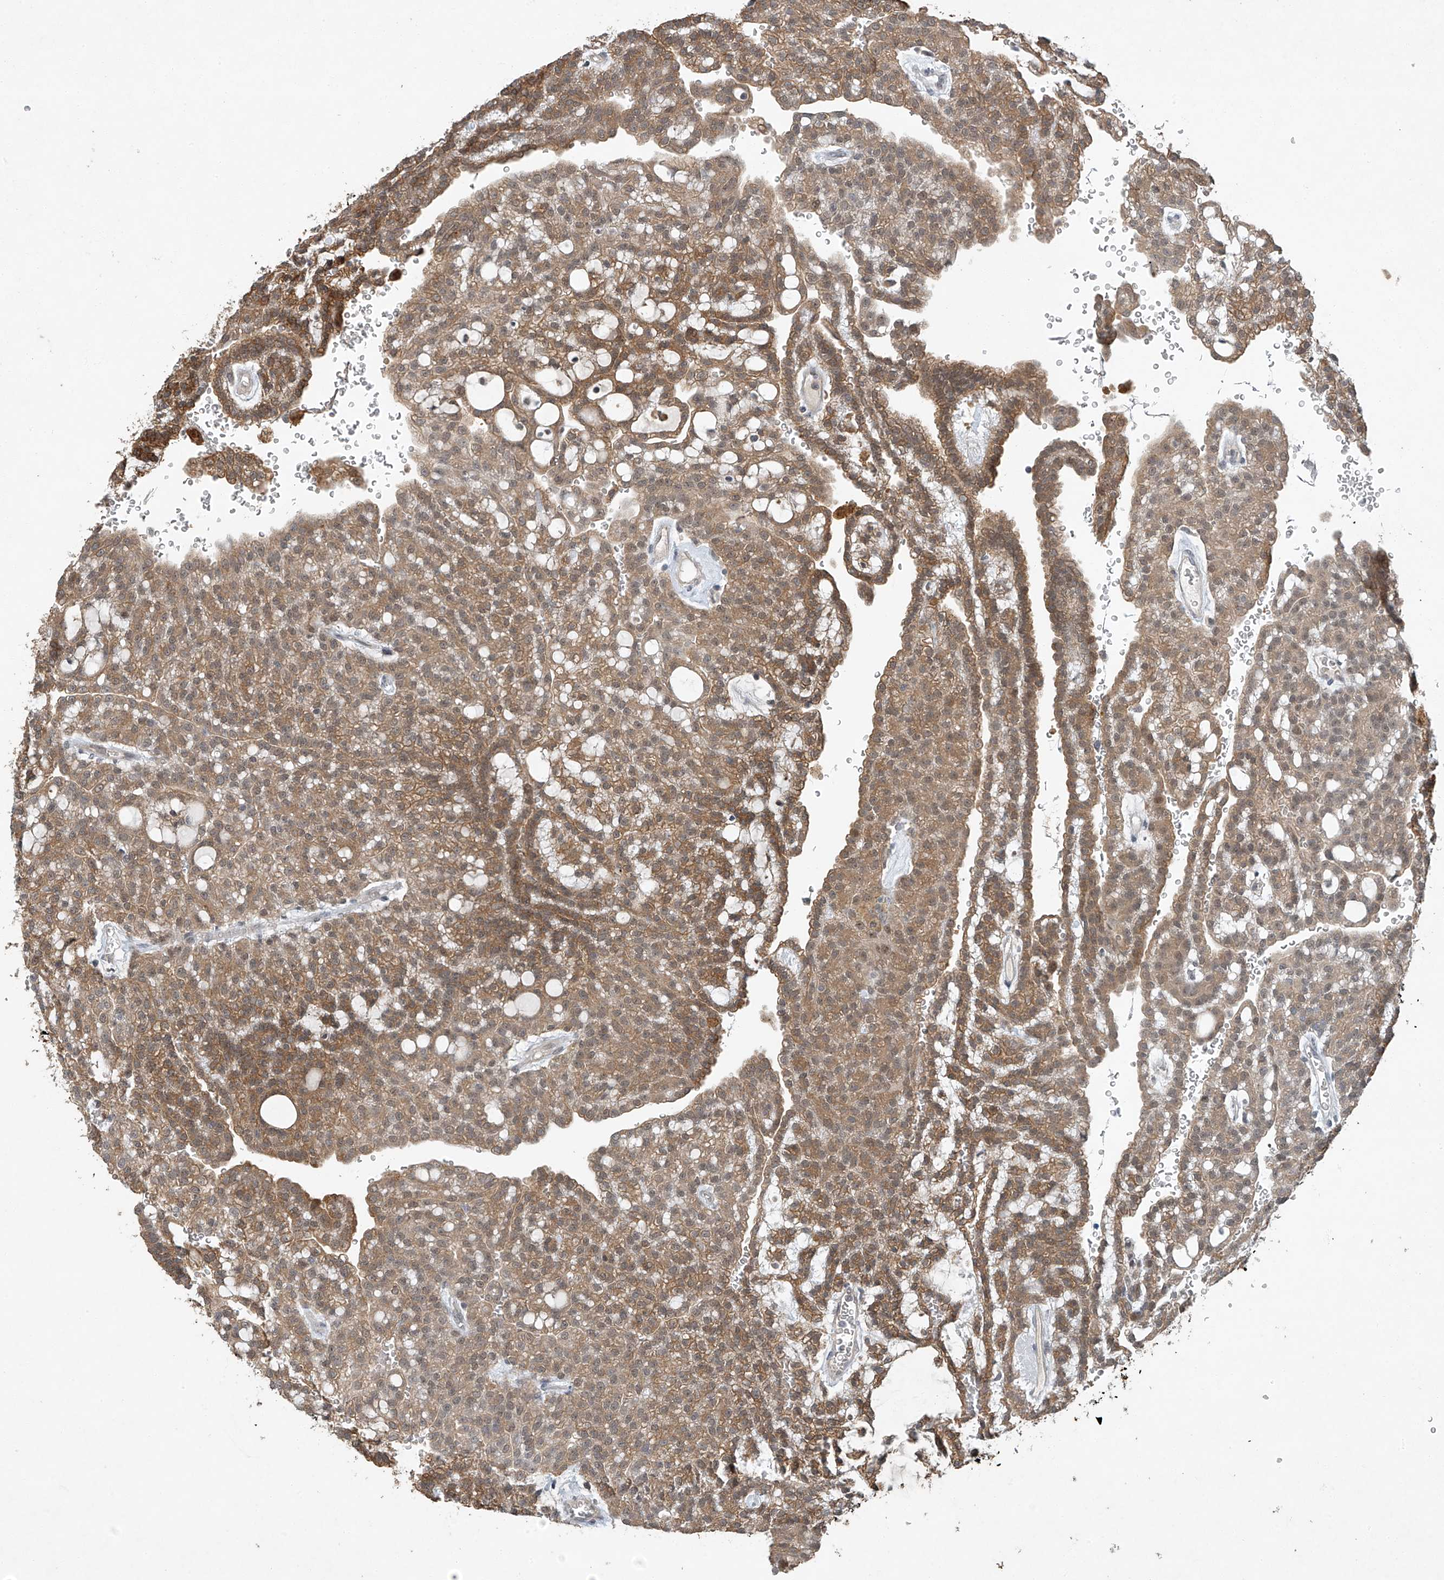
{"staining": {"intensity": "moderate", "quantity": ">75%", "location": "cytoplasmic/membranous"}, "tissue": "renal cancer", "cell_type": "Tumor cells", "image_type": "cancer", "snomed": [{"axis": "morphology", "description": "Adenocarcinoma, NOS"}, {"axis": "topography", "description": "Kidney"}], "caption": "DAB (3,3'-diaminobenzidine) immunohistochemical staining of human adenocarcinoma (renal) exhibits moderate cytoplasmic/membranous protein expression in approximately >75% of tumor cells.", "gene": "TAF8", "patient": {"sex": "male", "age": 63}}